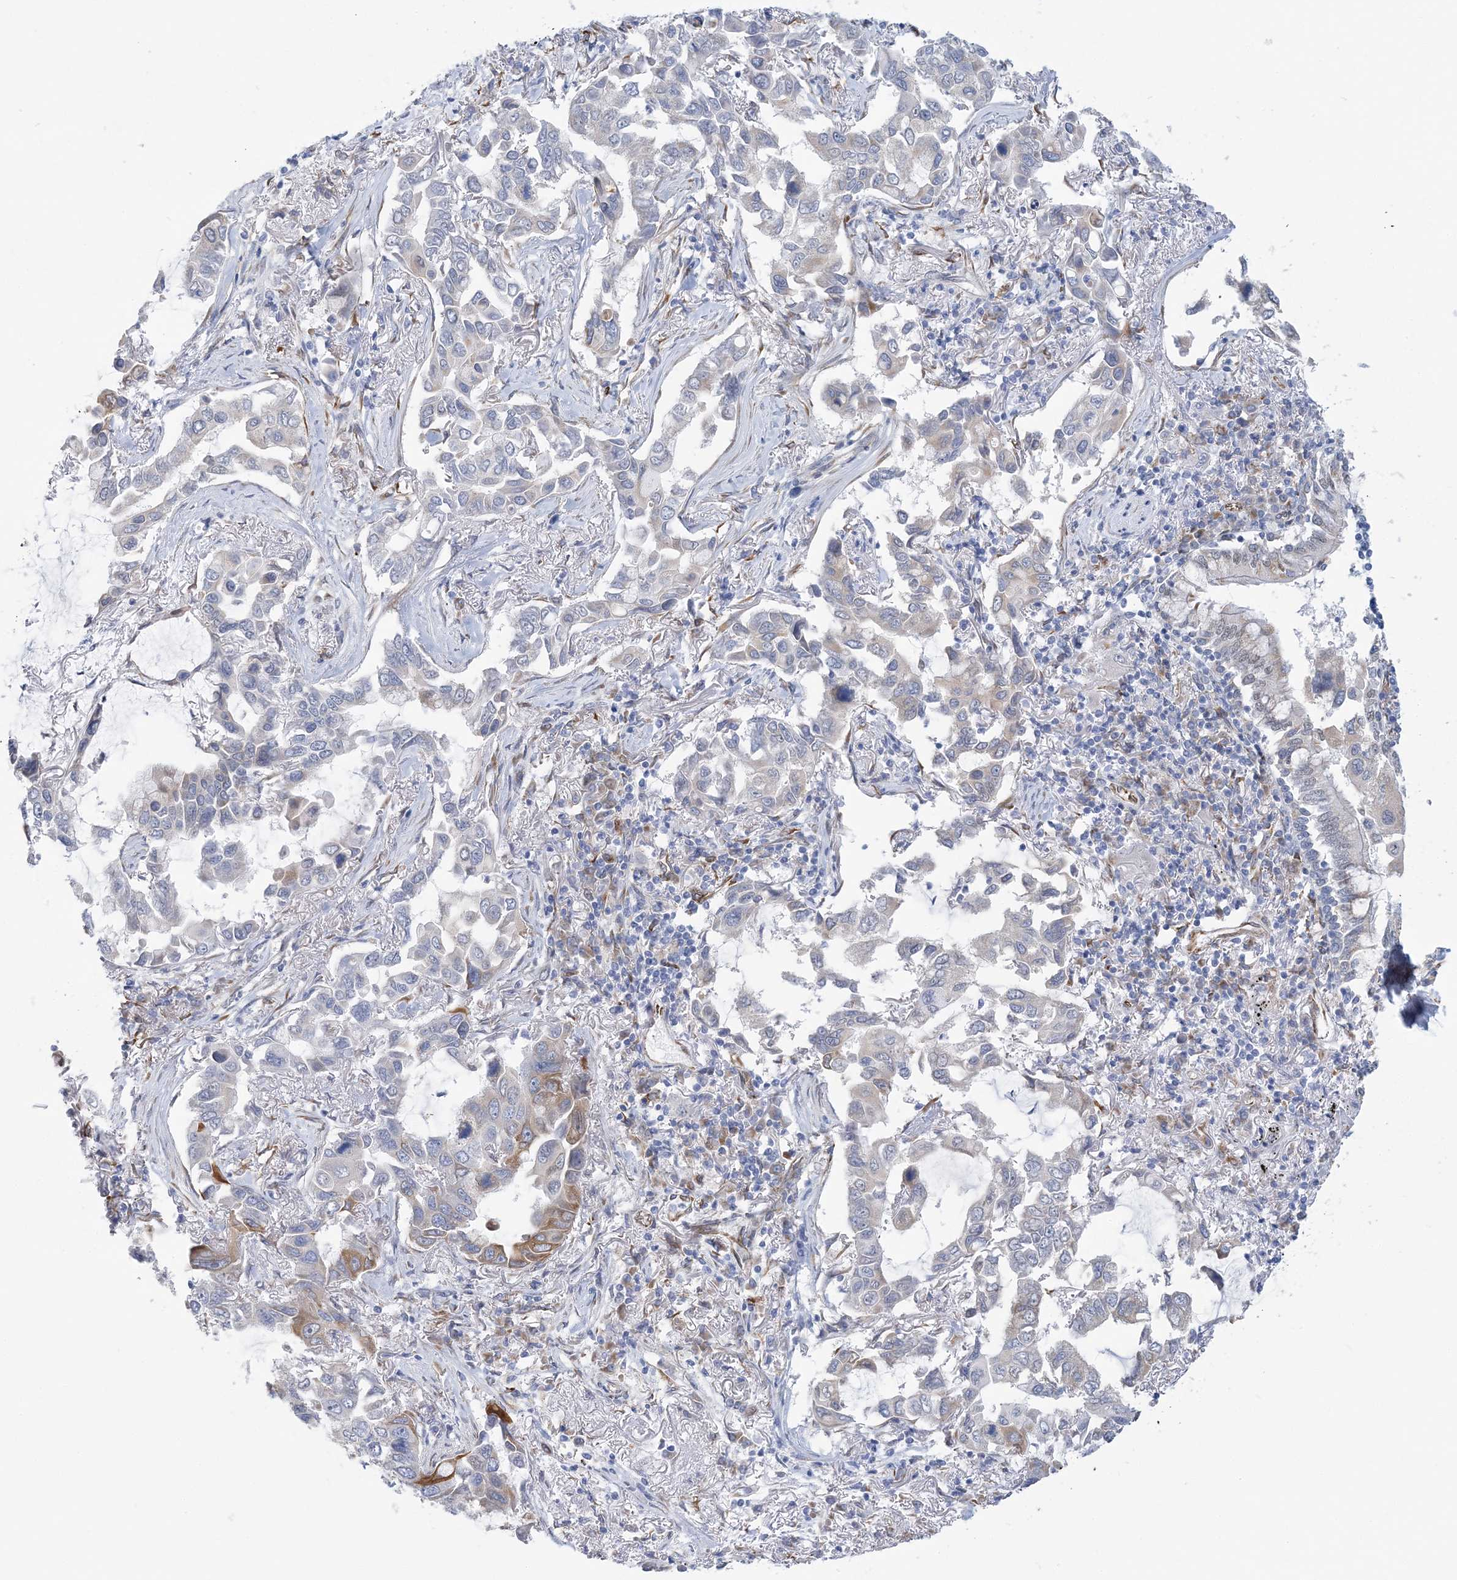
{"staining": {"intensity": "weak", "quantity": "<25%", "location": "cytoplasmic/membranous"}, "tissue": "lung cancer", "cell_type": "Tumor cells", "image_type": "cancer", "snomed": [{"axis": "morphology", "description": "Adenocarcinoma, NOS"}, {"axis": "topography", "description": "Lung"}], "caption": "The immunohistochemistry (IHC) image has no significant staining in tumor cells of lung cancer tissue. (Stains: DAB (3,3'-diaminobenzidine) IHC with hematoxylin counter stain, Microscopy: brightfield microscopy at high magnification).", "gene": "PLEKHG4B", "patient": {"sex": "male", "age": 64}}